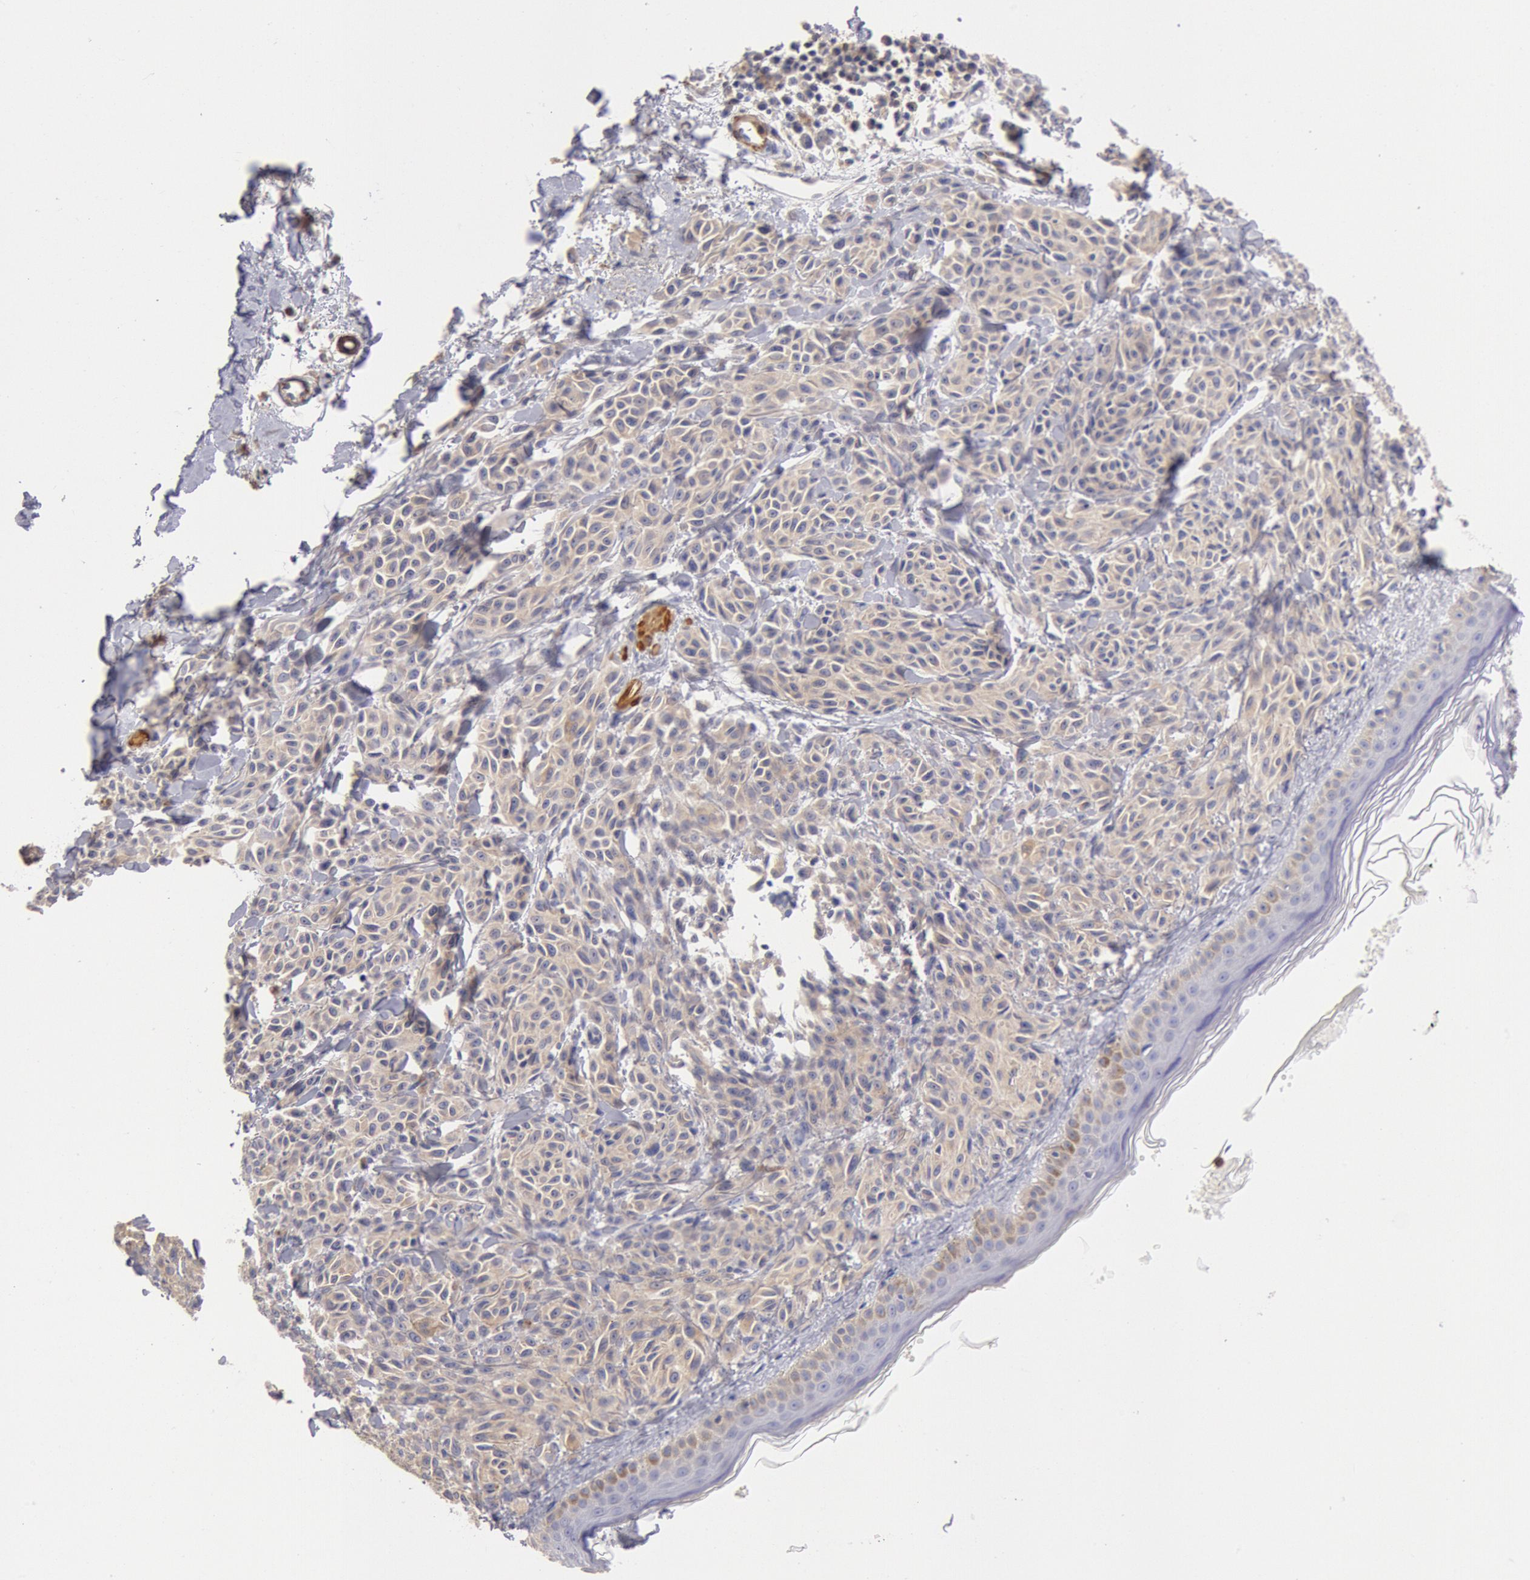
{"staining": {"intensity": "weak", "quantity": "25%-75%", "location": "cytoplasmic/membranous"}, "tissue": "melanoma", "cell_type": "Tumor cells", "image_type": "cancer", "snomed": [{"axis": "morphology", "description": "Malignant melanoma, NOS"}, {"axis": "topography", "description": "Skin"}], "caption": "A histopathology image of human malignant melanoma stained for a protein reveals weak cytoplasmic/membranous brown staining in tumor cells.", "gene": "TMED8", "patient": {"sex": "female", "age": 73}}